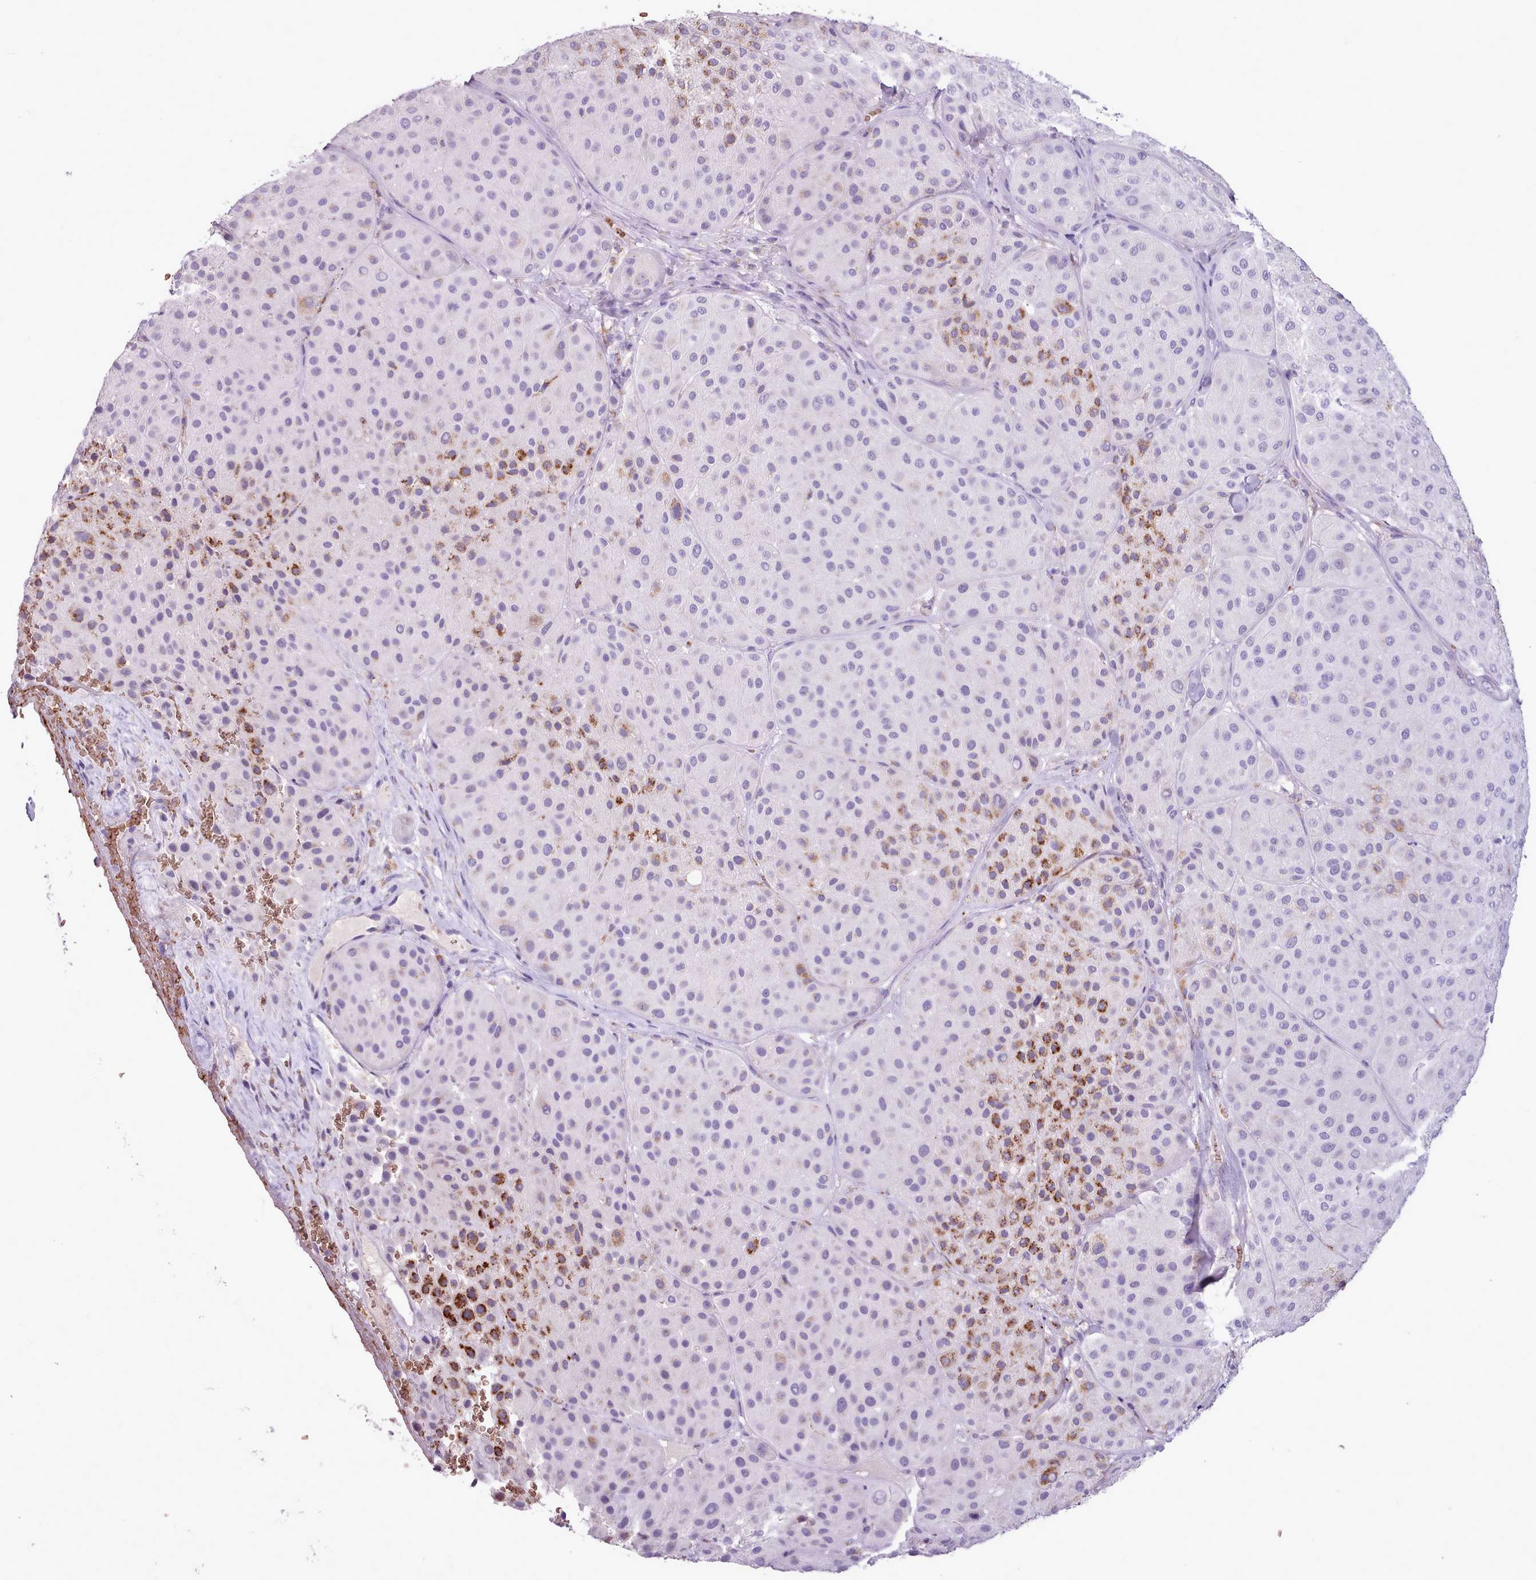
{"staining": {"intensity": "strong", "quantity": "<25%", "location": "cytoplasmic/membranous"}, "tissue": "melanoma", "cell_type": "Tumor cells", "image_type": "cancer", "snomed": [{"axis": "morphology", "description": "Malignant melanoma, Metastatic site"}, {"axis": "topography", "description": "Smooth muscle"}], "caption": "Immunohistochemistry (IHC) (DAB (3,3'-diaminobenzidine)) staining of malignant melanoma (metastatic site) shows strong cytoplasmic/membranous protein staining in about <25% of tumor cells.", "gene": "AK4", "patient": {"sex": "male", "age": 41}}